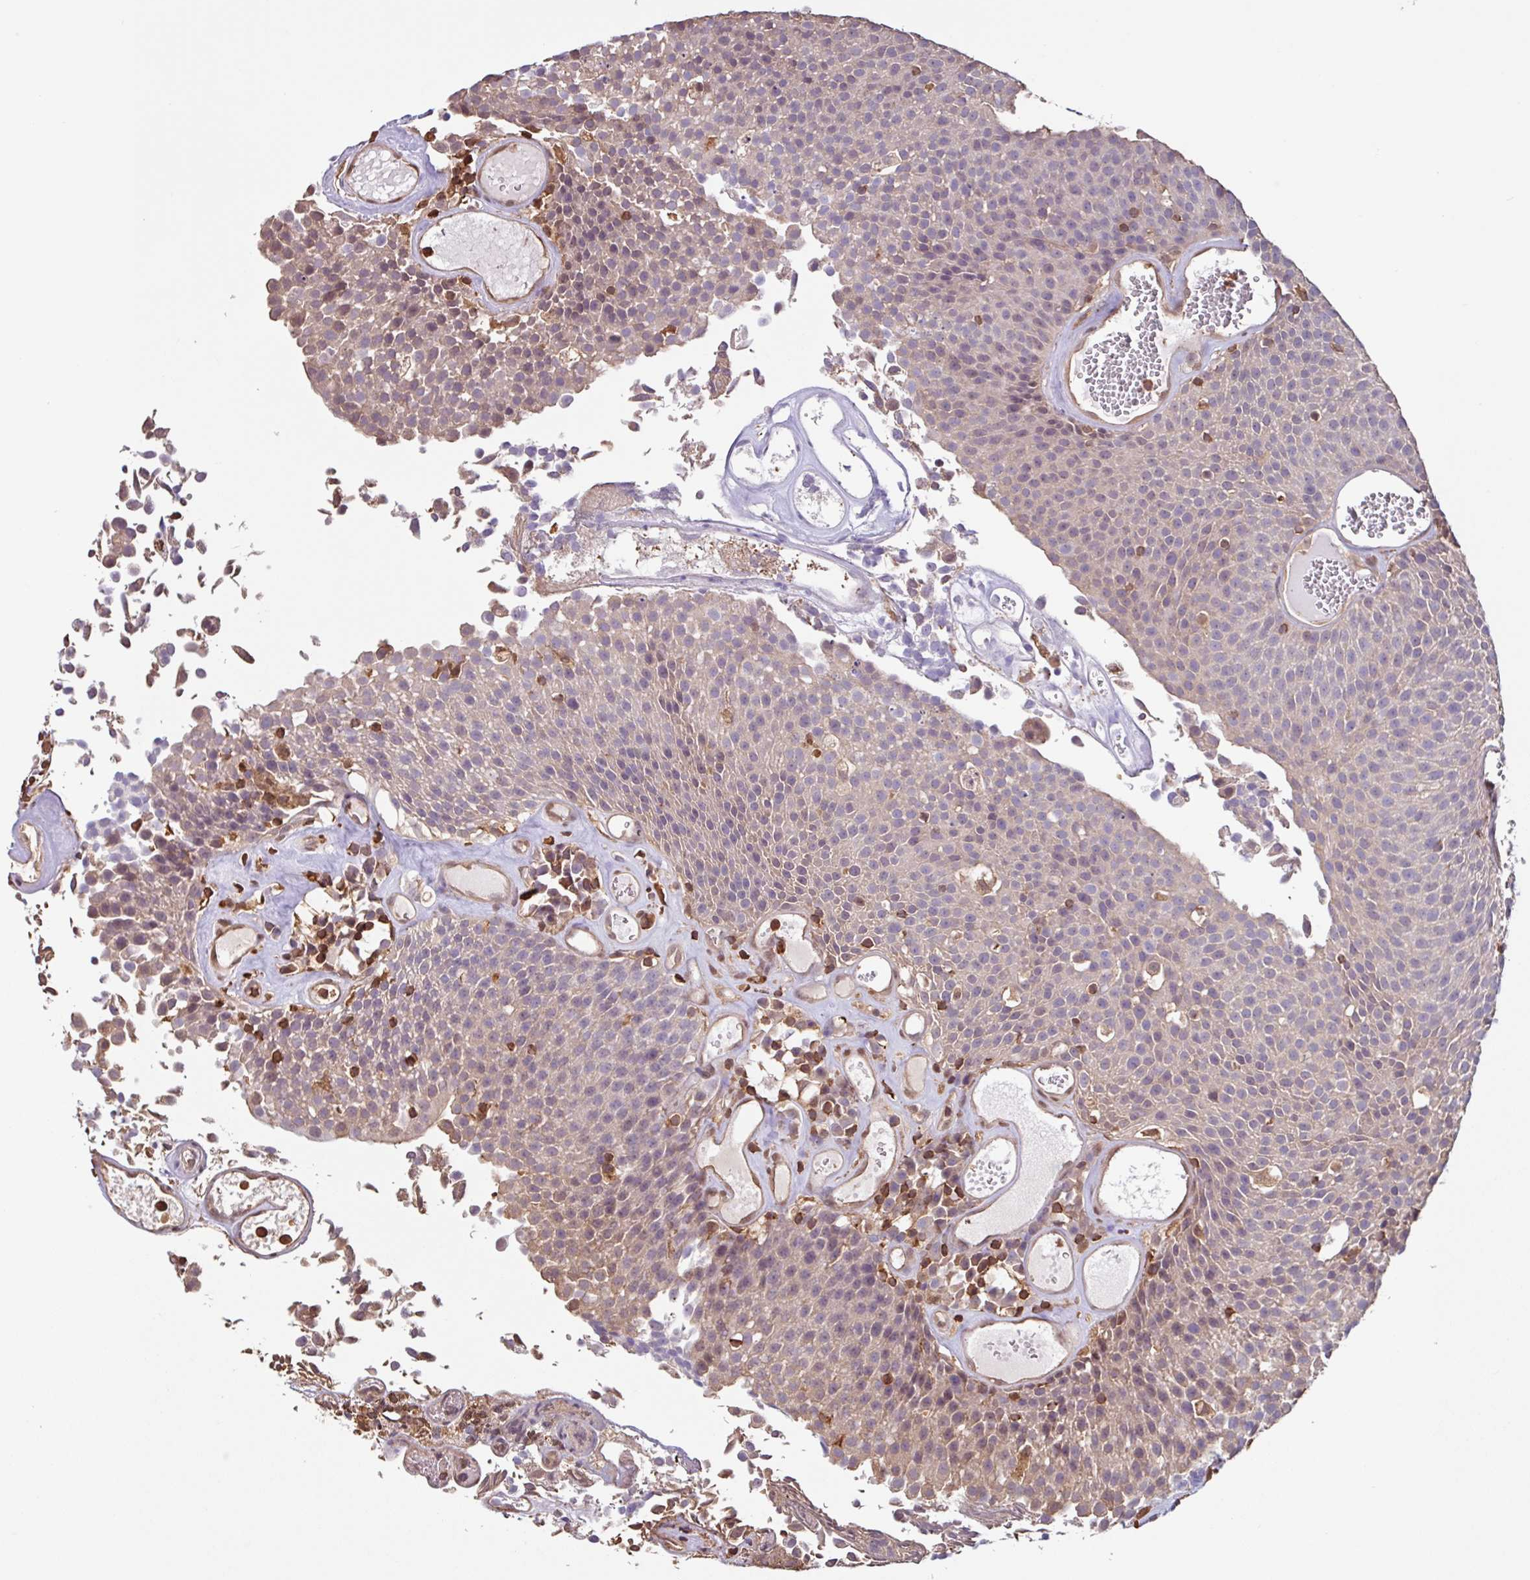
{"staining": {"intensity": "weak", "quantity": "<25%", "location": "cytoplasmic/membranous"}, "tissue": "urothelial cancer", "cell_type": "Tumor cells", "image_type": "cancer", "snomed": [{"axis": "morphology", "description": "Urothelial carcinoma, Low grade"}, {"axis": "topography", "description": "Urinary bladder"}], "caption": "DAB immunohistochemical staining of urothelial cancer exhibits no significant expression in tumor cells.", "gene": "ARHGDIB", "patient": {"sex": "female", "age": 79}}